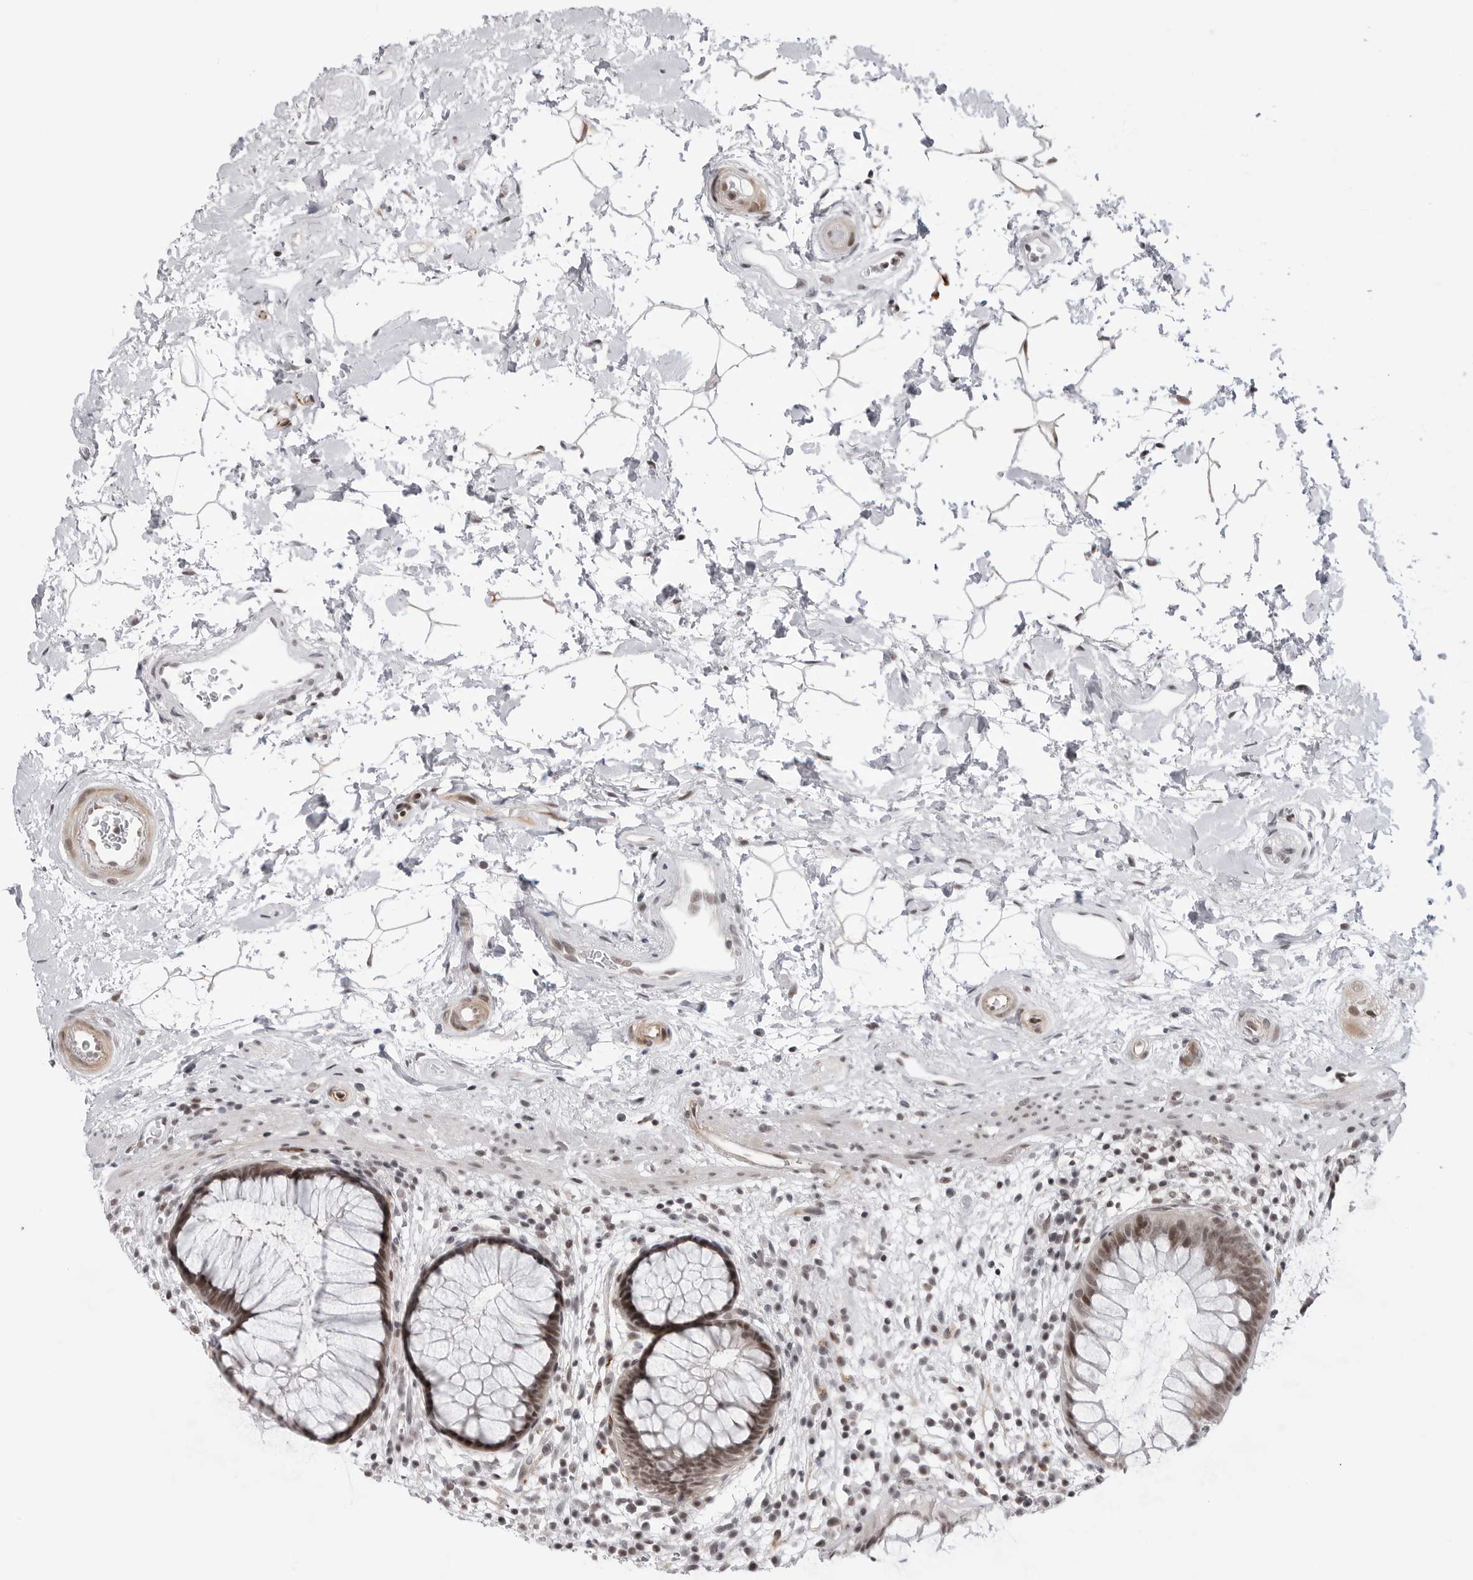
{"staining": {"intensity": "moderate", "quantity": ">75%", "location": "nuclear"}, "tissue": "rectum", "cell_type": "Glandular cells", "image_type": "normal", "snomed": [{"axis": "morphology", "description": "Normal tissue, NOS"}, {"axis": "topography", "description": "Rectum"}], "caption": "A micrograph showing moderate nuclear expression in approximately >75% of glandular cells in benign rectum, as visualized by brown immunohistochemical staining.", "gene": "TRIM66", "patient": {"sex": "male", "age": 51}}